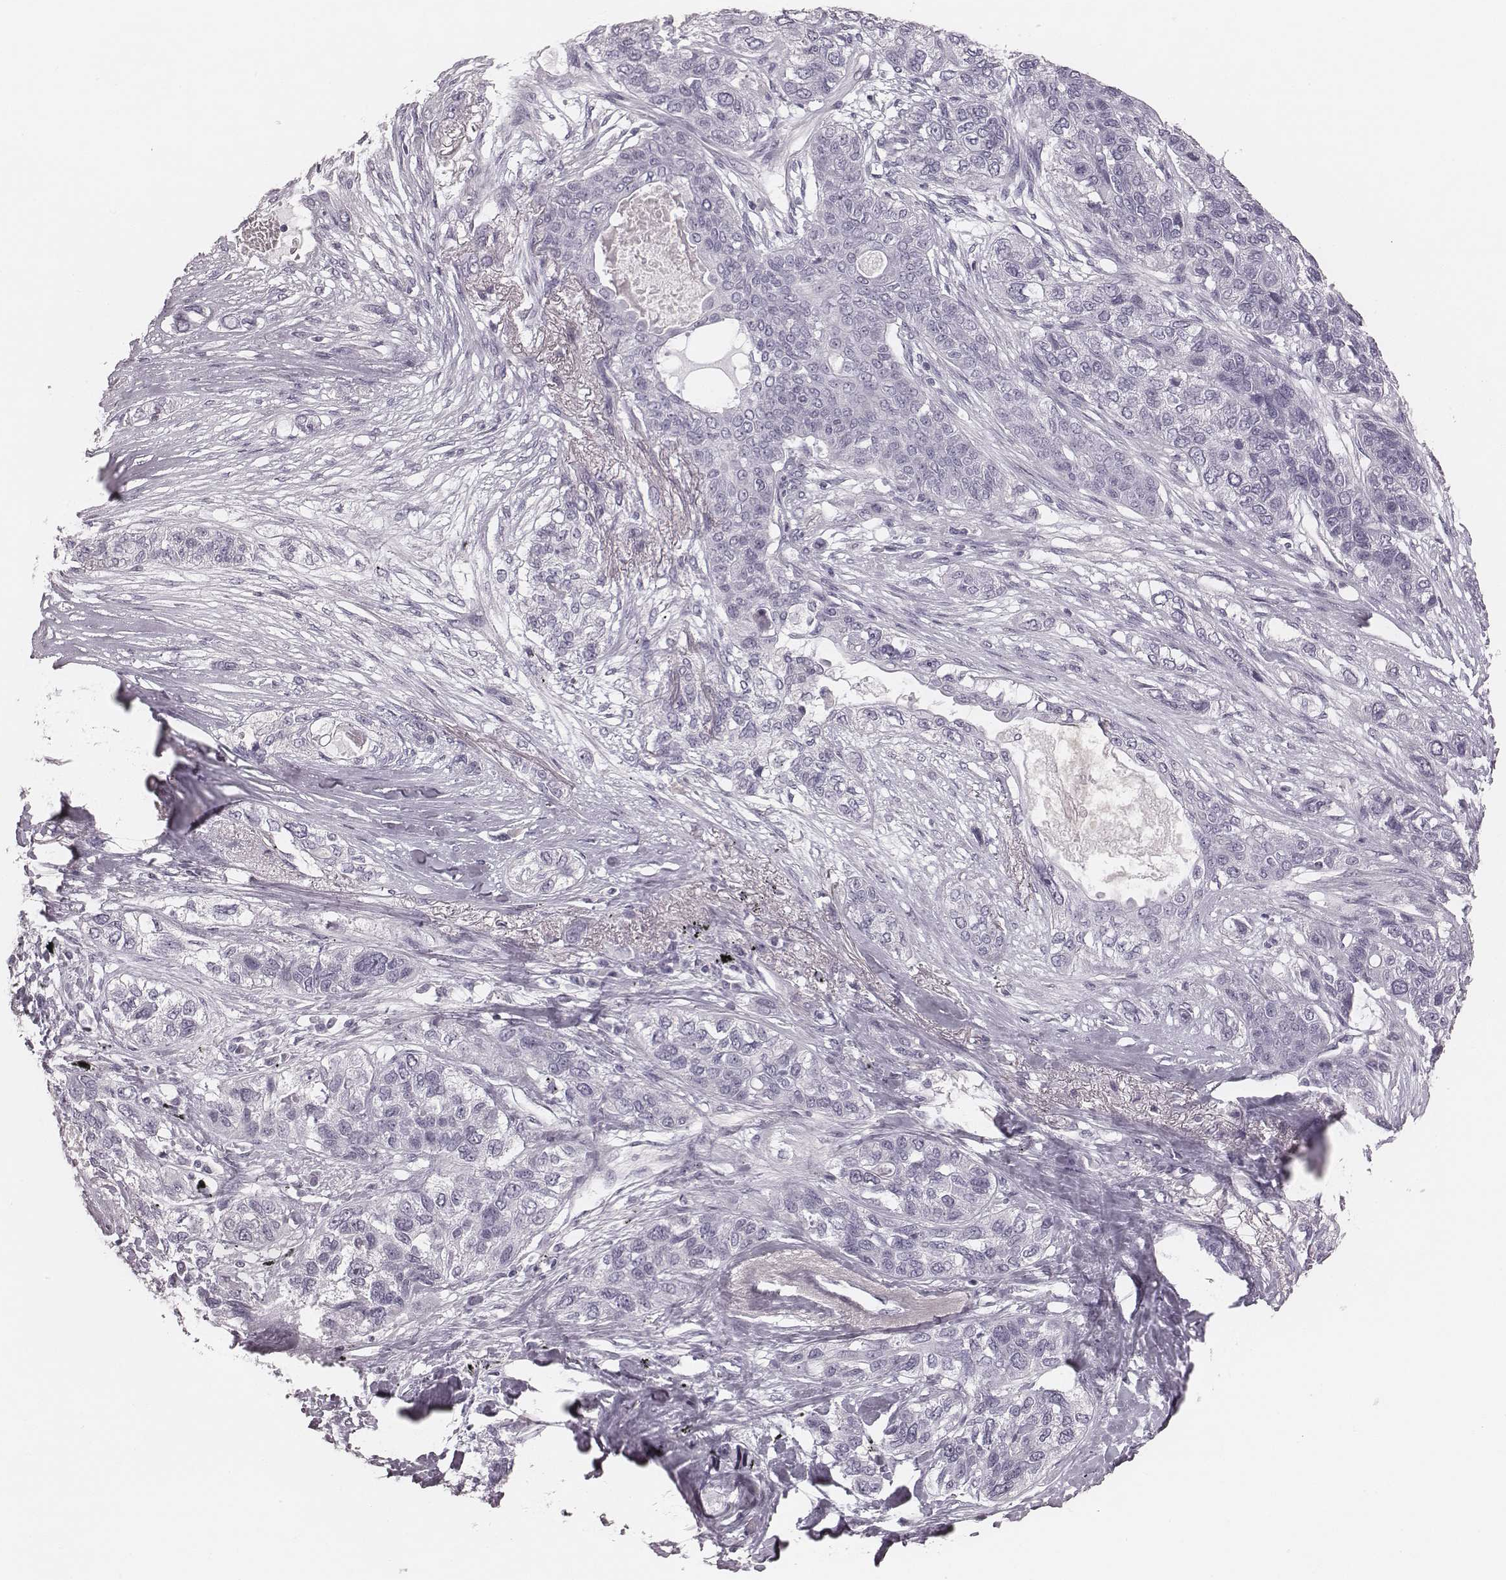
{"staining": {"intensity": "negative", "quantity": "none", "location": "none"}, "tissue": "lung cancer", "cell_type": "Tumor cells", "image_type": "cancer", "snomed": [{"axis": "morphology", "description": "Squamous cell carcinoma, NOS"}, {"axis": "topography", "description": "Lung"}], "caption": "Immunohistochemistry (IHC) photomicrograph of neoplastic tissue: lung squamous cell carcinoma stained with DAB reveals no significant protein expression in tumor cells.", "gene": "SPA17", "patient": {"sex": "female", "age": 70}}